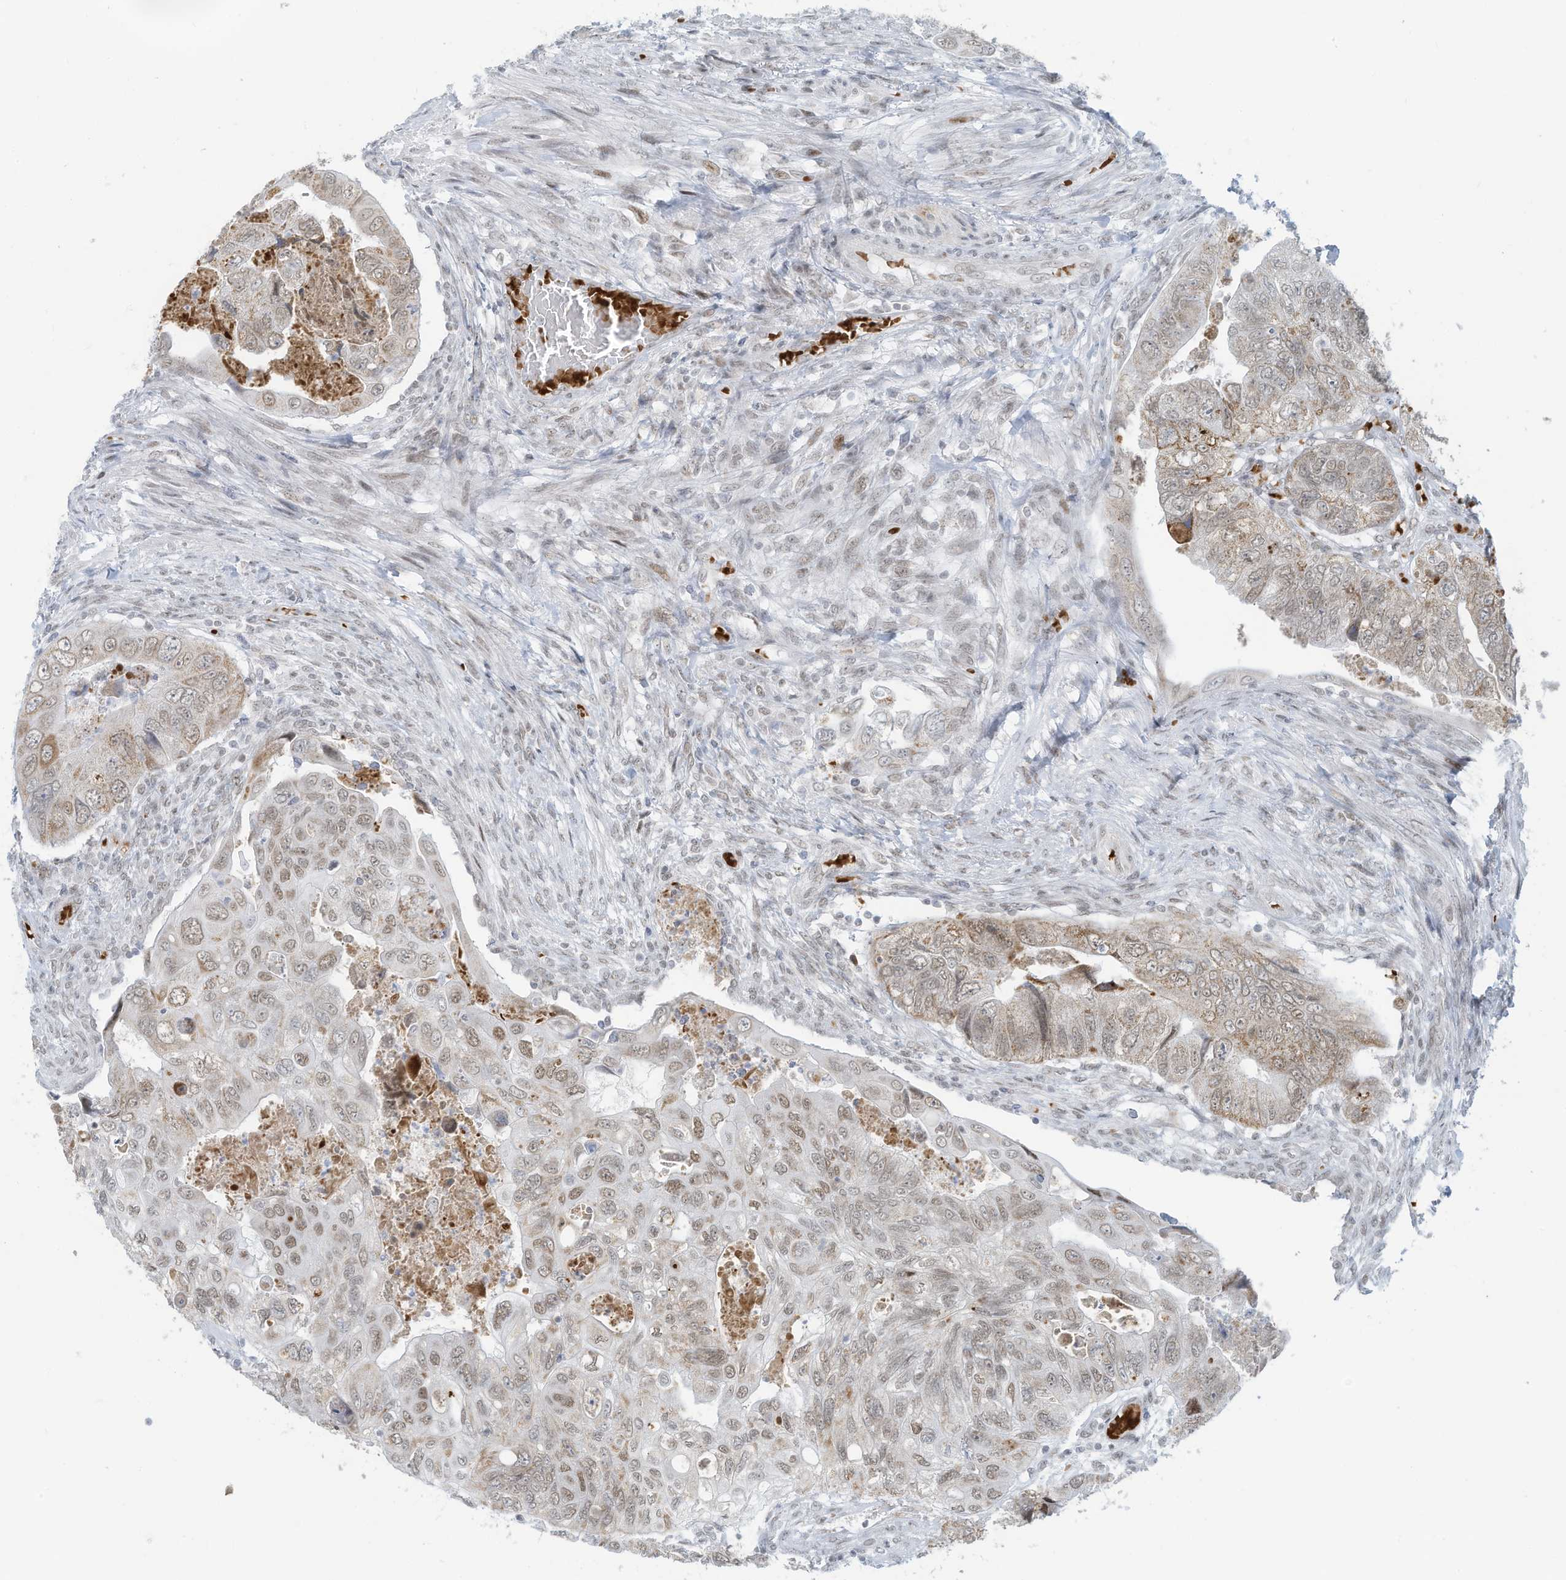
{"staining": {"intensity": "moderate", "quantity": ">75%", "location": "nuclear"}, "tissue": "colorectal cancer", "cell_type": "Tumor cells", "image_type": "cancer", "snomed": [{"axis": "morphology", "description": "Adenocarcinoma, NOS"}, {"axis": "topography", "description": "Rectum"}], "caption": "Colorectal adenocarcinoma stained for a protein (brown) demonstrates moderate nuclear positive expression in approximately >75% of tumor cells.", "gene": "ECT2L", "patient": {"sex": "male", "age": 63}}